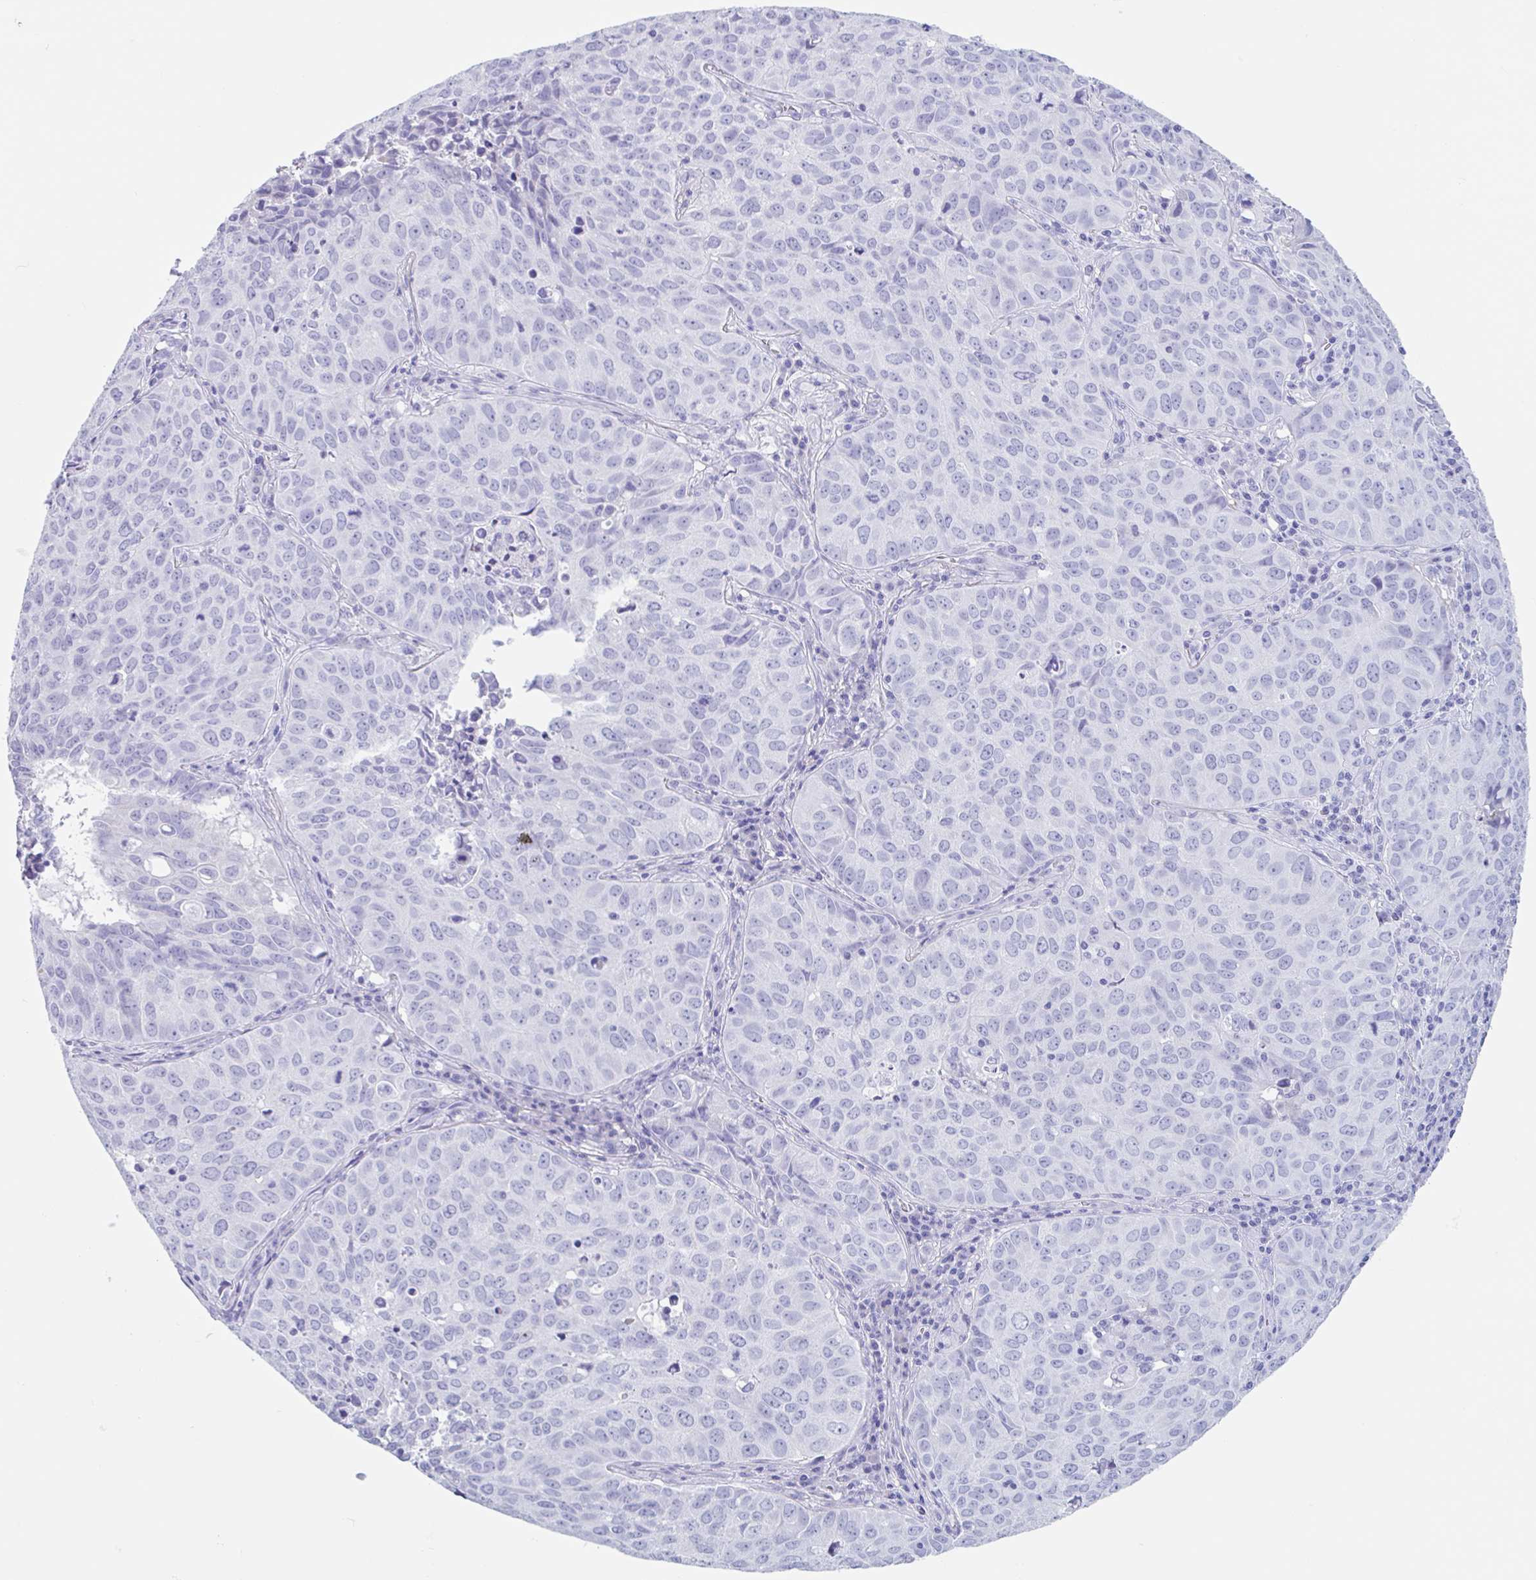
{"staining": {"intensity": "negative", "quantity": "none", "location": "none"}, "tissue": "lung cancer", "cell_type": "Tumor cells", "image_type": "cancer", "snomed": [{"axis": "morphology", "description": "Adenocarcinoma, NOS"}, {"axis": "topography", "description": "Lung"}], "caption": "This is an IHC photomicrograph of human lung adenocarcinoma. There is no positivity in tumor cells.", "gene": "CPTP", "patient": {"sex": "female", "age": 50}}